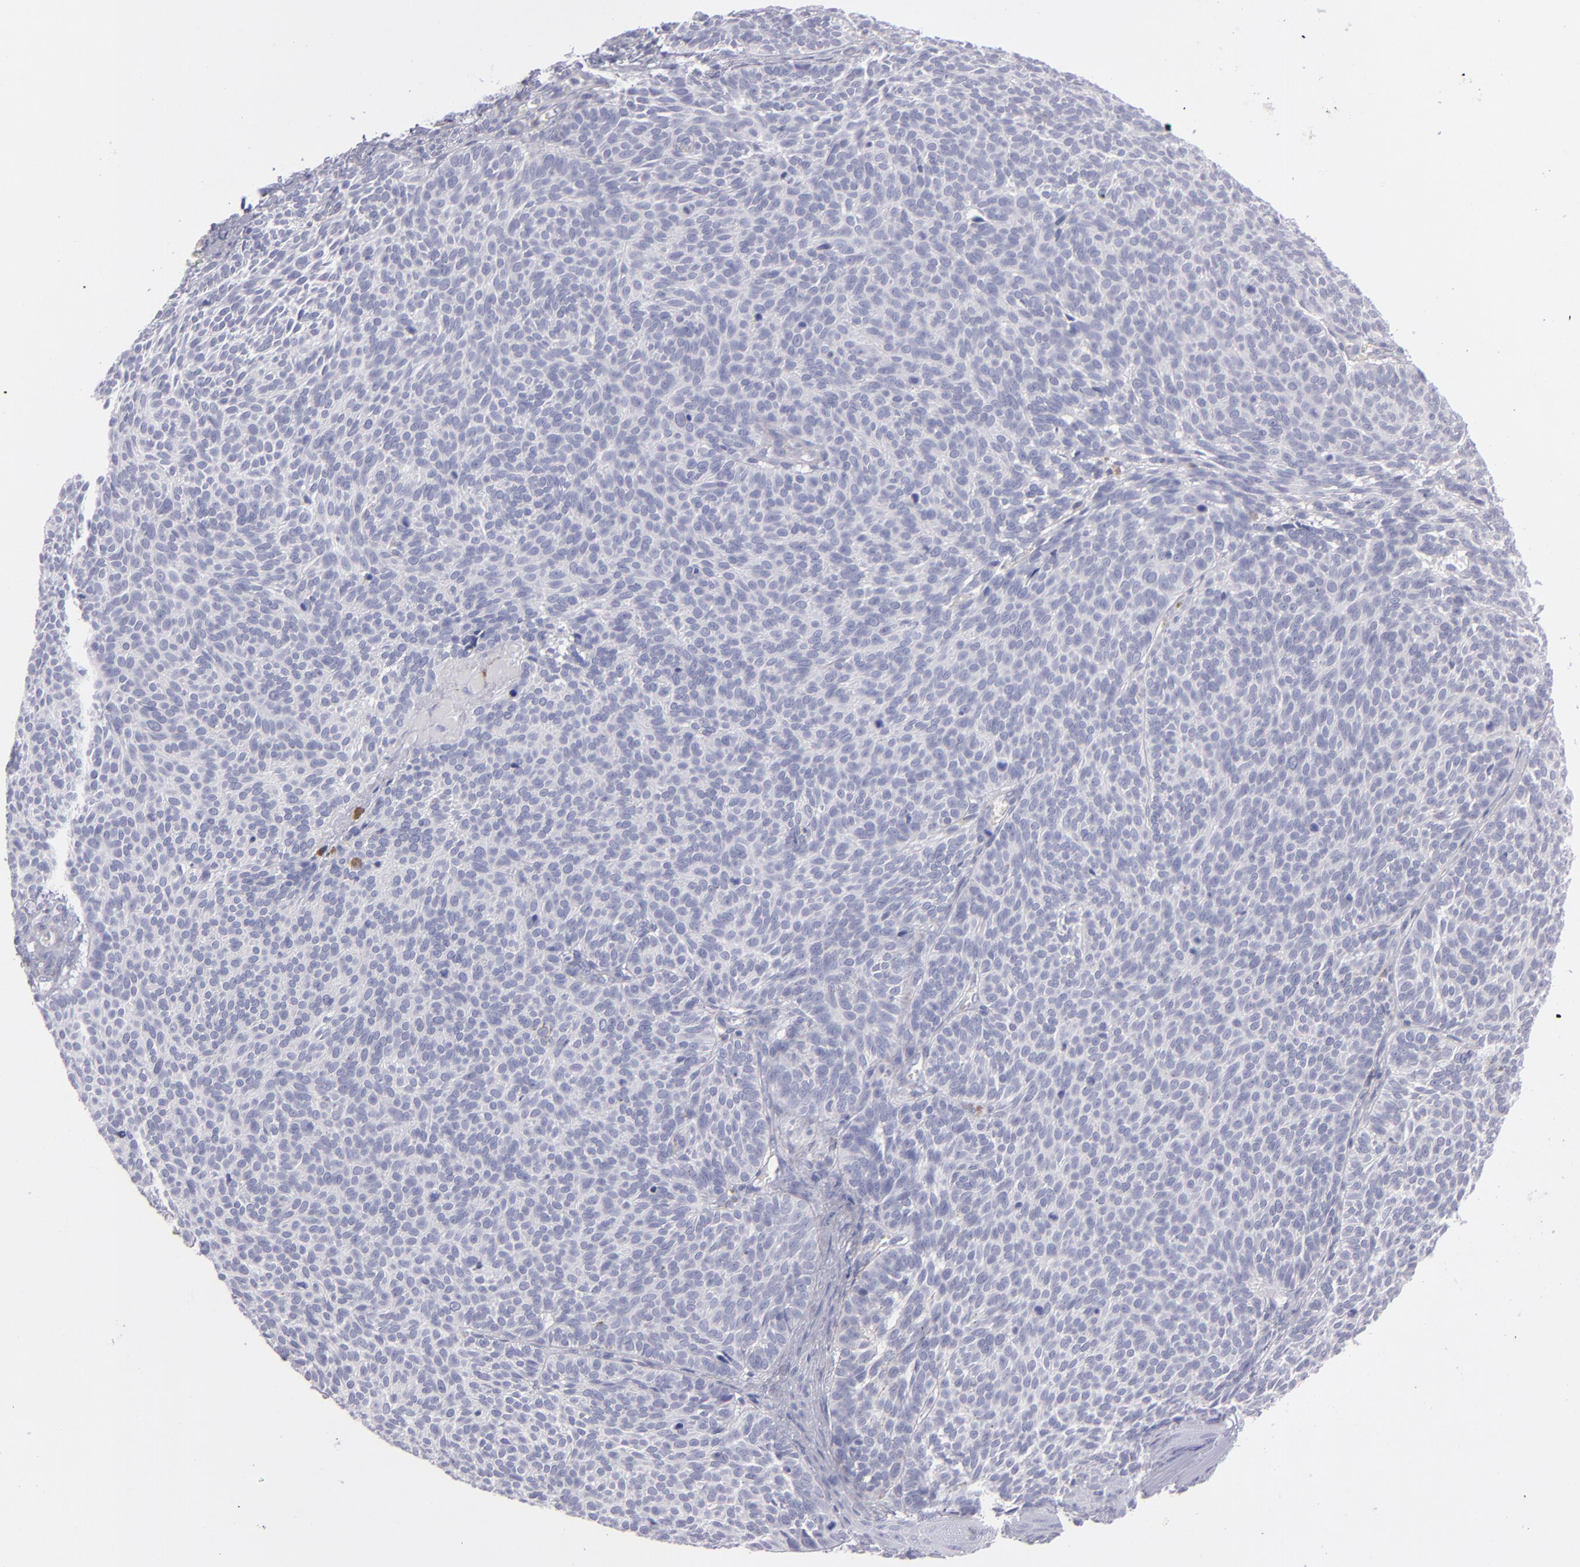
{"staining": {"intensity": "negative", "quantity": "none", "location": "none"}, "tissue": "skin cancer", "cell_type": "Tumor cells", "image_type": "cancer", "snomed": [{"axis": "morphology", "description": "Basal cell carcinoma"}, {"axis": "topography", "description": "Skin"}], "caption": "The image demonstrates no significant staining in tumor cells of skin cancer (basal cell carcinoma).", "gene": "MYH11", "patient": {"sex": "male", "age": 63}}